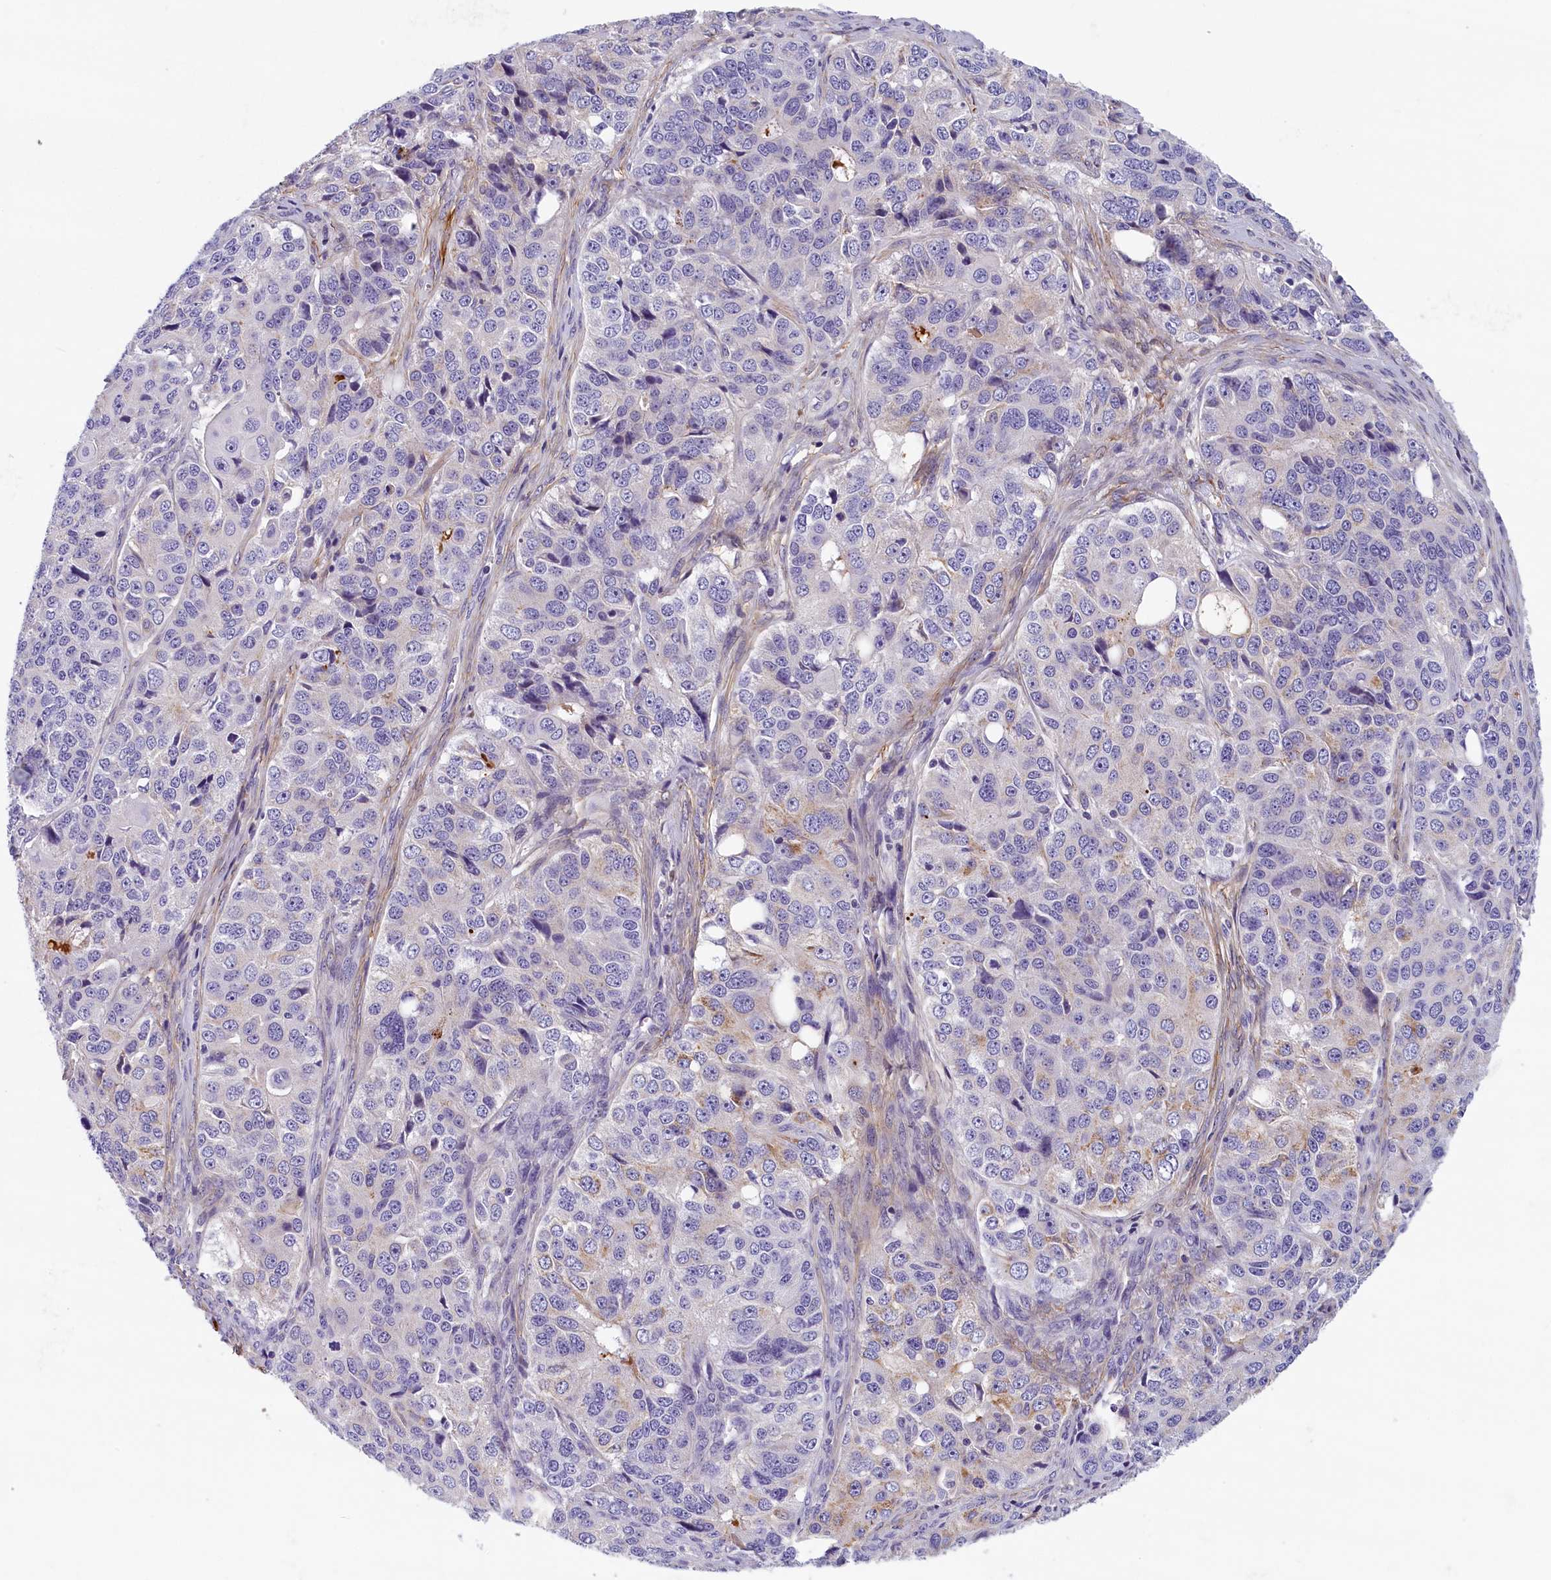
{"staining": {"intensity": "negative", "quantity": "none", "location": "none"}, "tissue": "ovarian cancer", "cell_type": "Tumor cells", "image_type": "cancer", "snomed": [{"axis": "morphology", "description": "Carcinoma, endometroid"}, {"axis": "topography", "description": "Ovary"}], "caption": "Tumor cells are negative for brown protein staining in ovarian cancer.", "gene": "BCL2L13", "patient": {"sex": "female", "age": 51}}